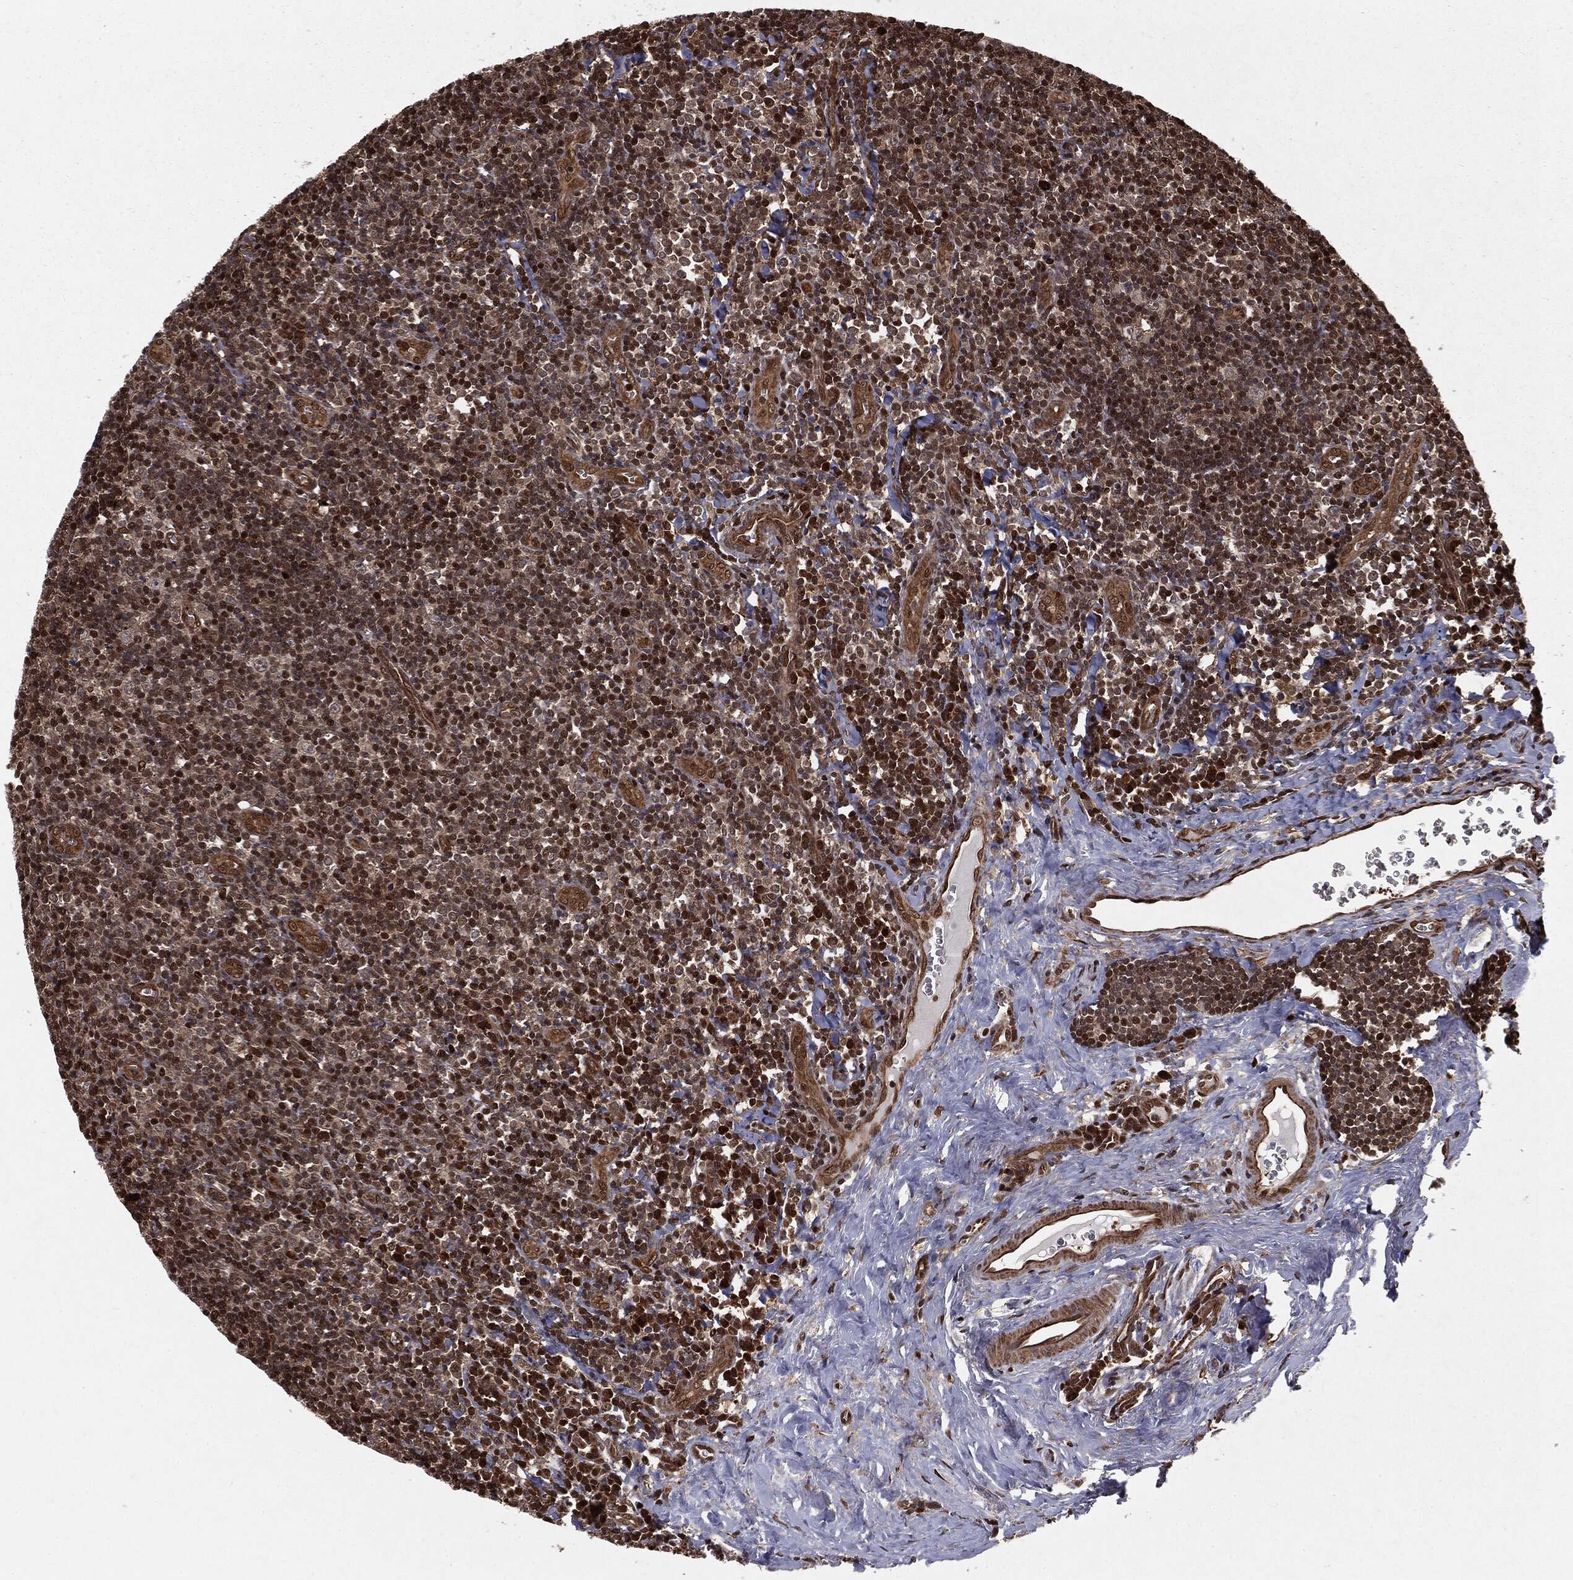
{"staining": {"intensity": "strong", "quantity": "<25%", "location": "nuclear"}, "tissue": "tonsil", "cell_type": "Germinal center cells", "image_type": "normal", "snomed": [{"axis": "morphology", "description": "Normal tissue, NOS"}, {"axis": "morphology", "description": "Inflammation, NOS"}, {"axis": "topography", "description": "Tonsil"}], "caption": "A medium amount of strong nuclear positivity is present in approximately <25% of germinal center cells in benign tonsil. The protein is shown in brown color, while the nuclei are stained blue.", "gene": "RANBP9", "patient": {"sex": "female", "age": 31}}